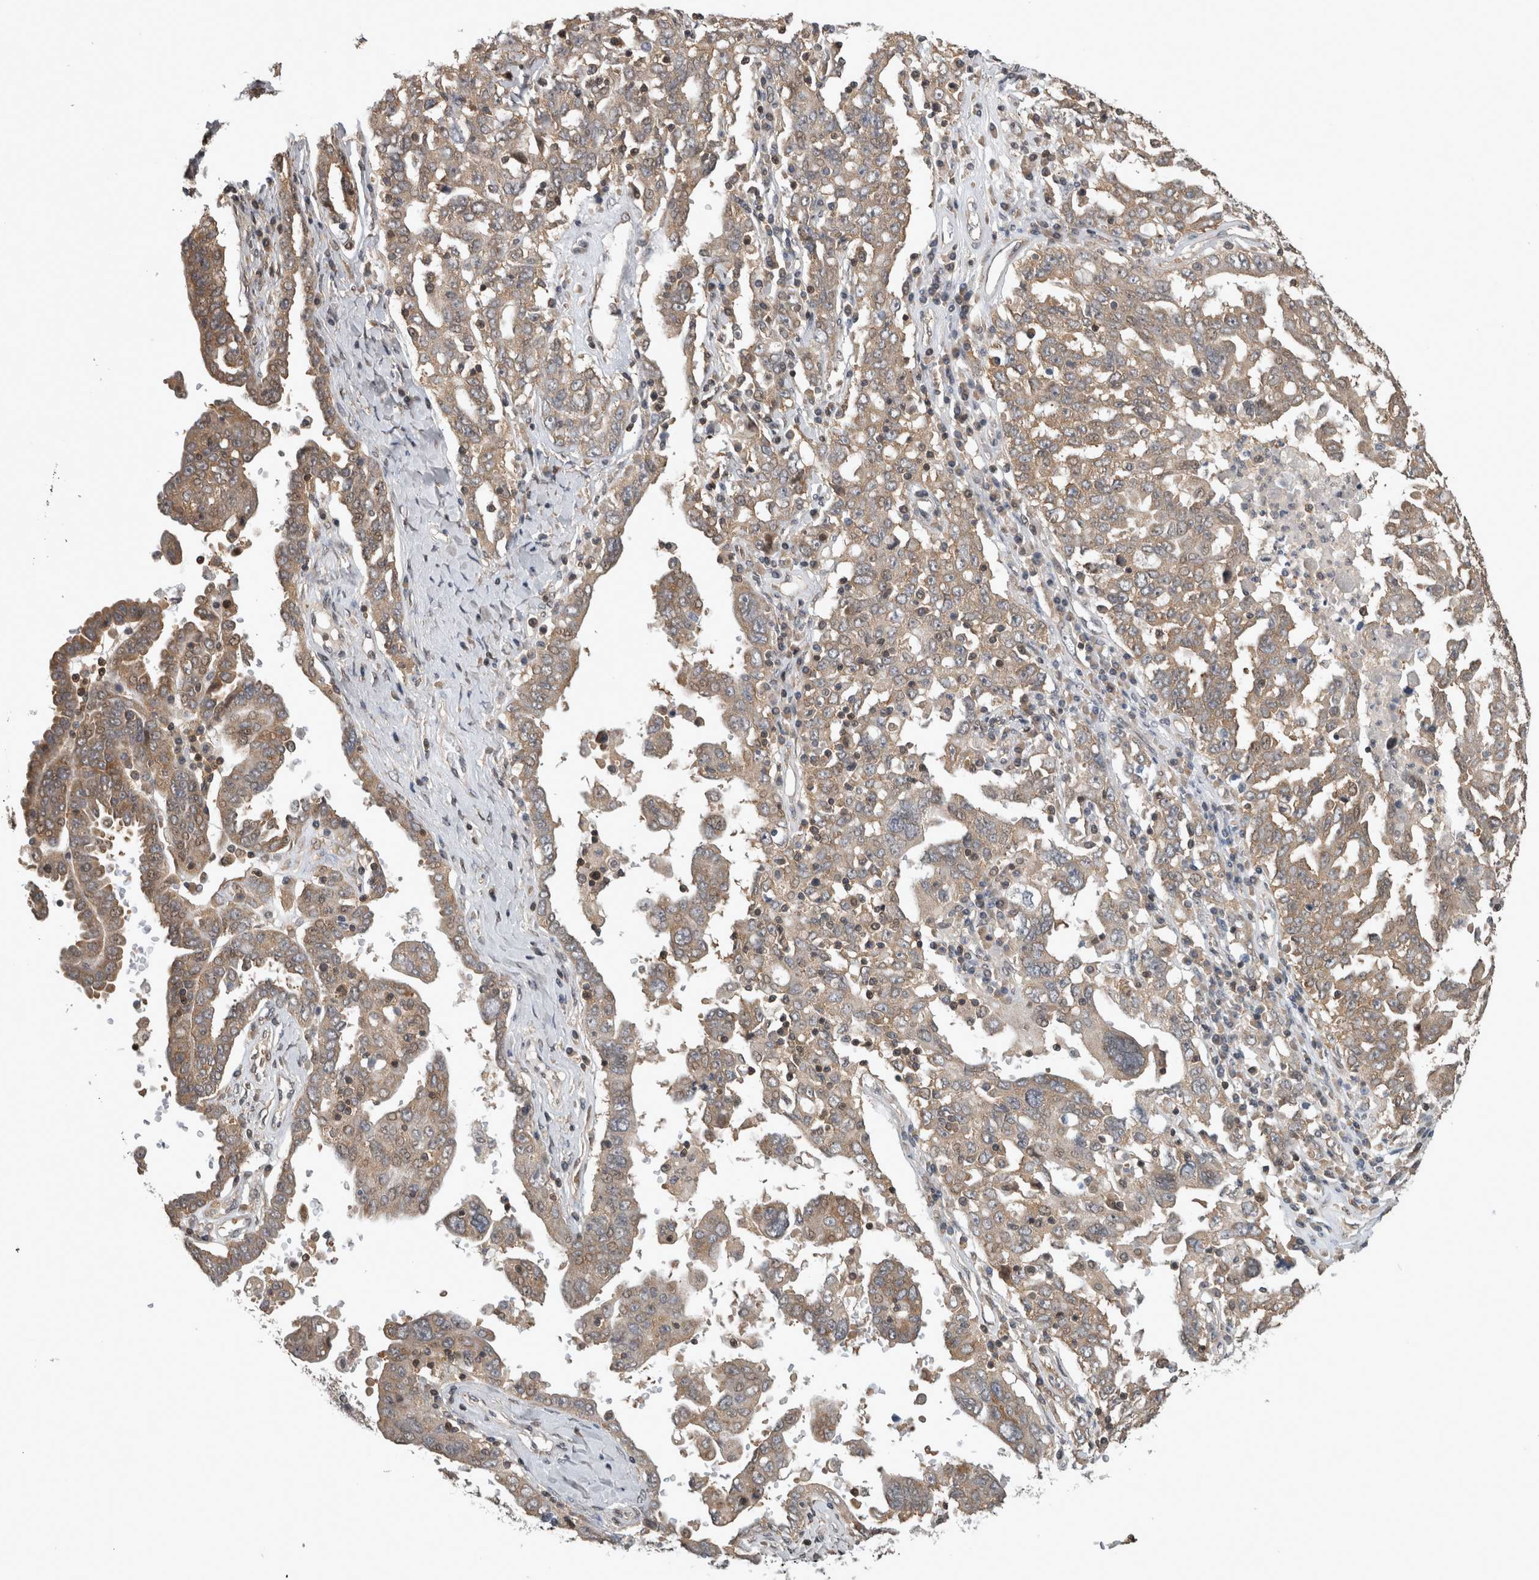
{"staining": {"intensity": "weak", "quantity": ">75%", "location": "cytoplasmic/membranous"}, "tissue": "ovarian cancer", "cell_type": "Tumor cells", "image_type": "cancer", "snomed": [{"axis": "morphology", "description": "Carcinoma, endometroid"}, {"axis": "topography", "description": "Ovary"}], "caption": "High-power microscopy captured an immunohistochemistry (IHC) photomicrograph of endometroid carcinoma (ovarian), revealing weak cytoplasmic/membranous staining in about >75% of tumor cells.", "gene": "ATXN2", "patient": {"sex": "female", "age": 62}}